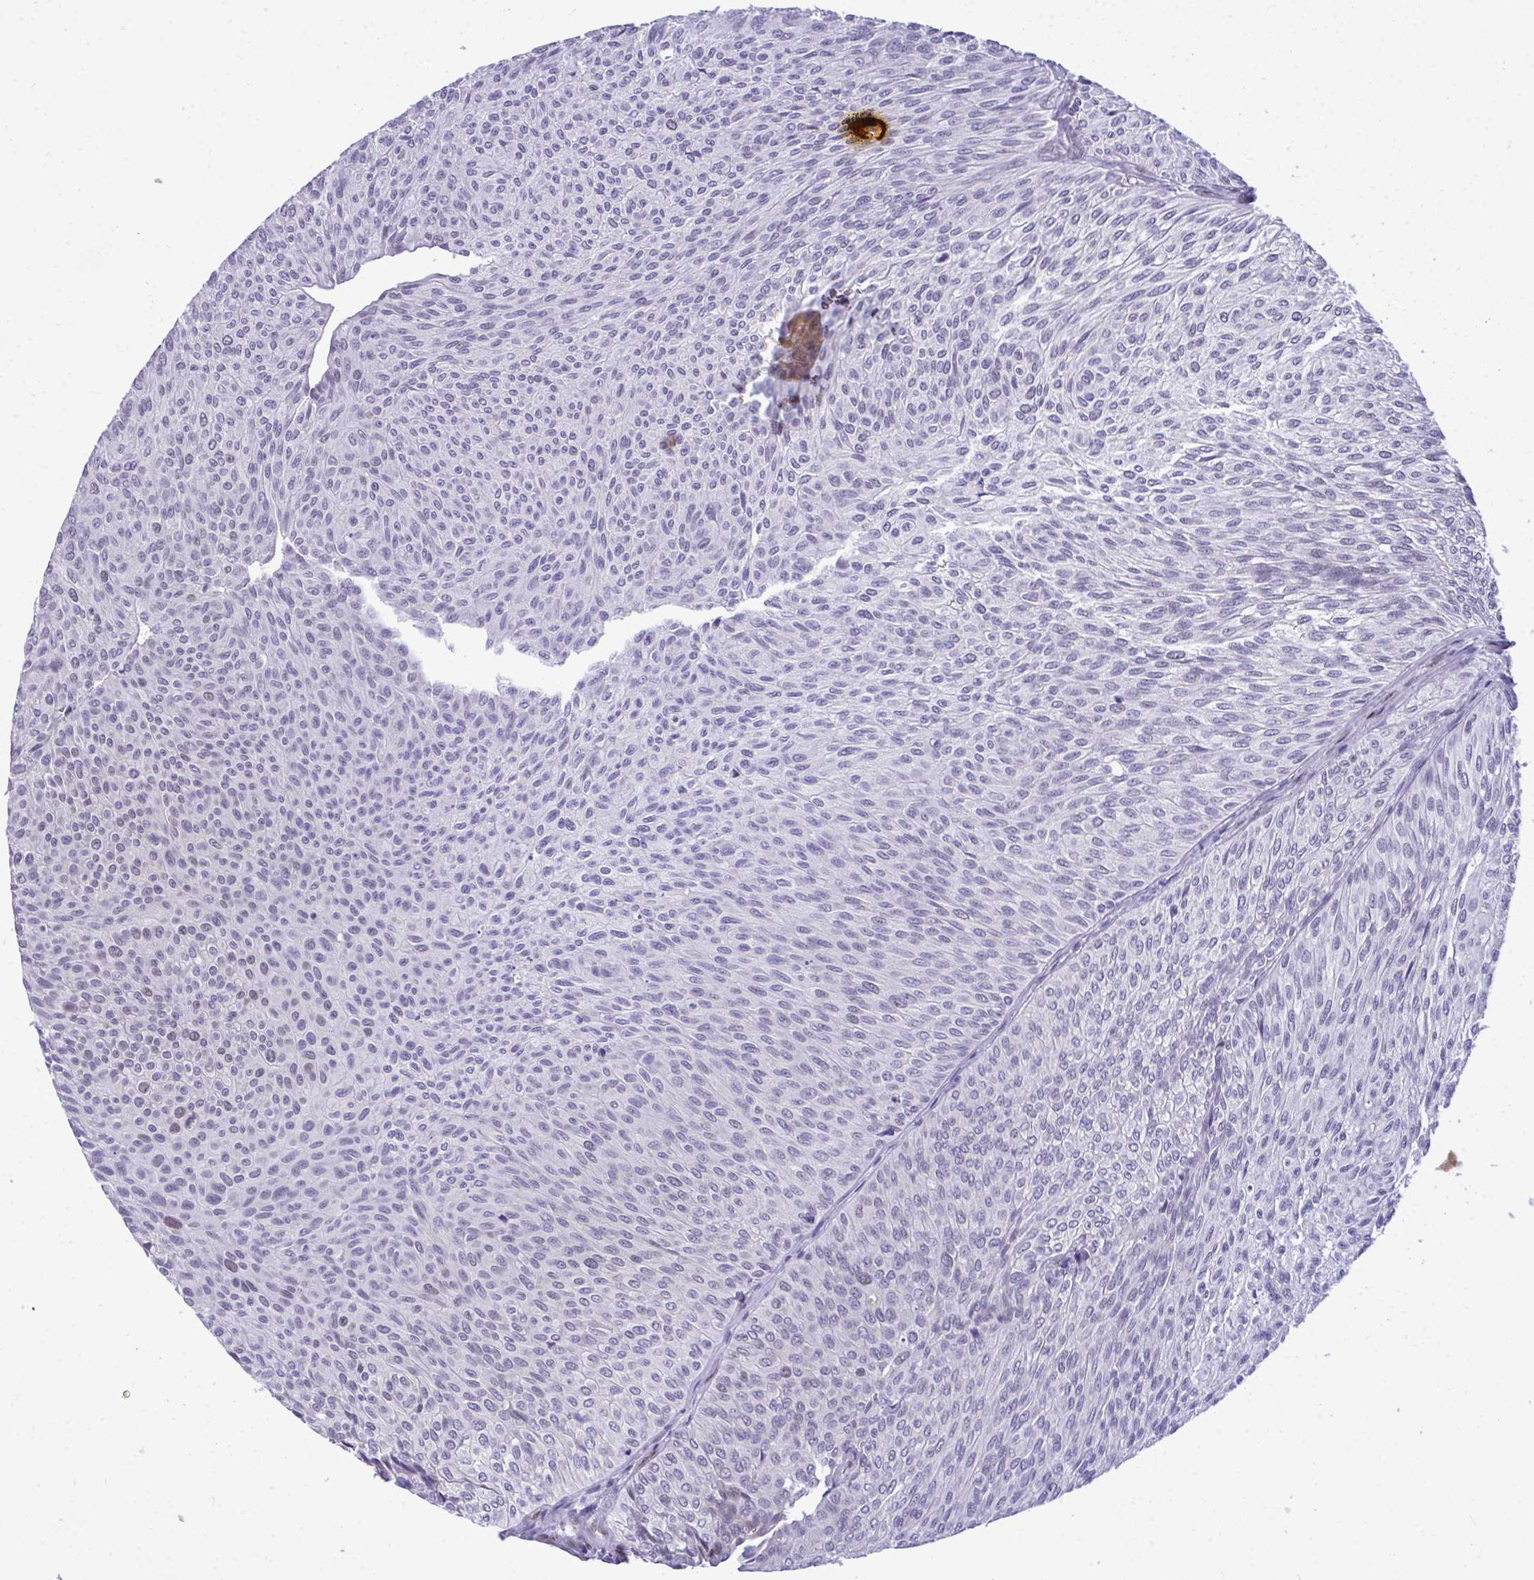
{"staining": {"intensity": "weak", "quantity": "<25%", "location": "nuclear"}, "tissue": "urothelial cancer", "cell_type": "Tumor cells", "image_type": "cancer", "snomed": [{"axis": "morphology", "description": "Urothelial carcinoma, Low grade"}, {"axis": "topography", "description": "Urinary bladder"}], "caption": "Urothelial cancer was stained to show a protein in brown. There is no significant positivity in tumor cells. The staining was performed using DAB (3,3'-diaminobenzidine) to visualize the protein expression in brown, while the nuclei were stained in blue with hematoxylin (Magnification: 20x).", "gene": "TEAD4", "patient": {"sex": "male", "age": 91}}